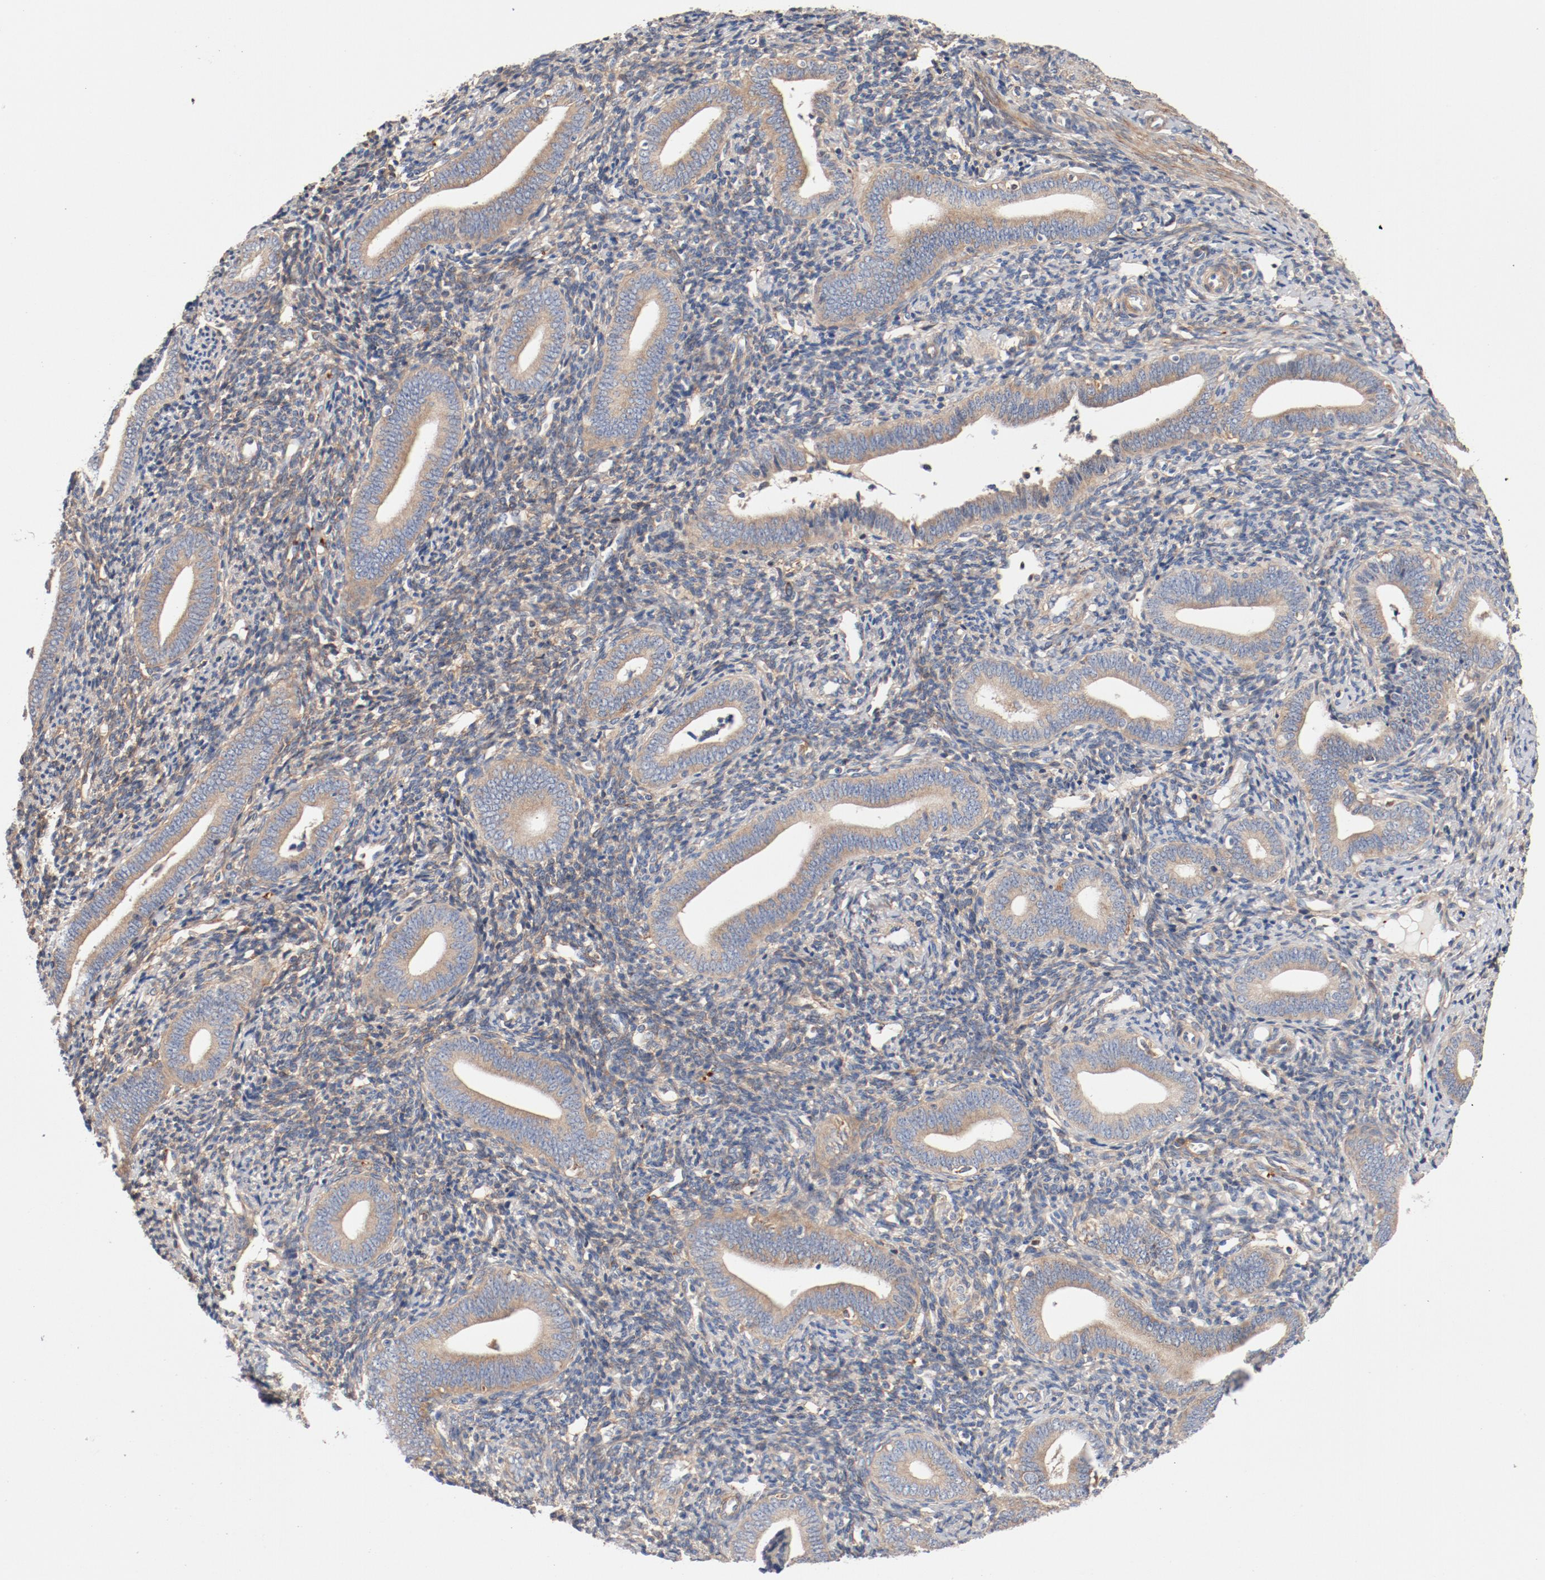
{"staining": {"intensity": "moderate", "quantity": ">75%", "location": "cytoplasmic/membranous"}, "tissue": "endometrium", "cell_type": "Glandular cells", "image_type": "normal", "snomed": [{"axis": "morphology", "description": "Normal tissue, NOS"}, {"axis": "topography", "description": "Uterus"}, {"axis": "topography", "description": "Endometrium"}], "caption": "Brown immunohistochemical staining in benign endometrium displays moderate cytoplasmic/membranous expression in about >75% of glandular cells.", "gene": "ILK", "patient": {"sex": "female", "age": 33}}